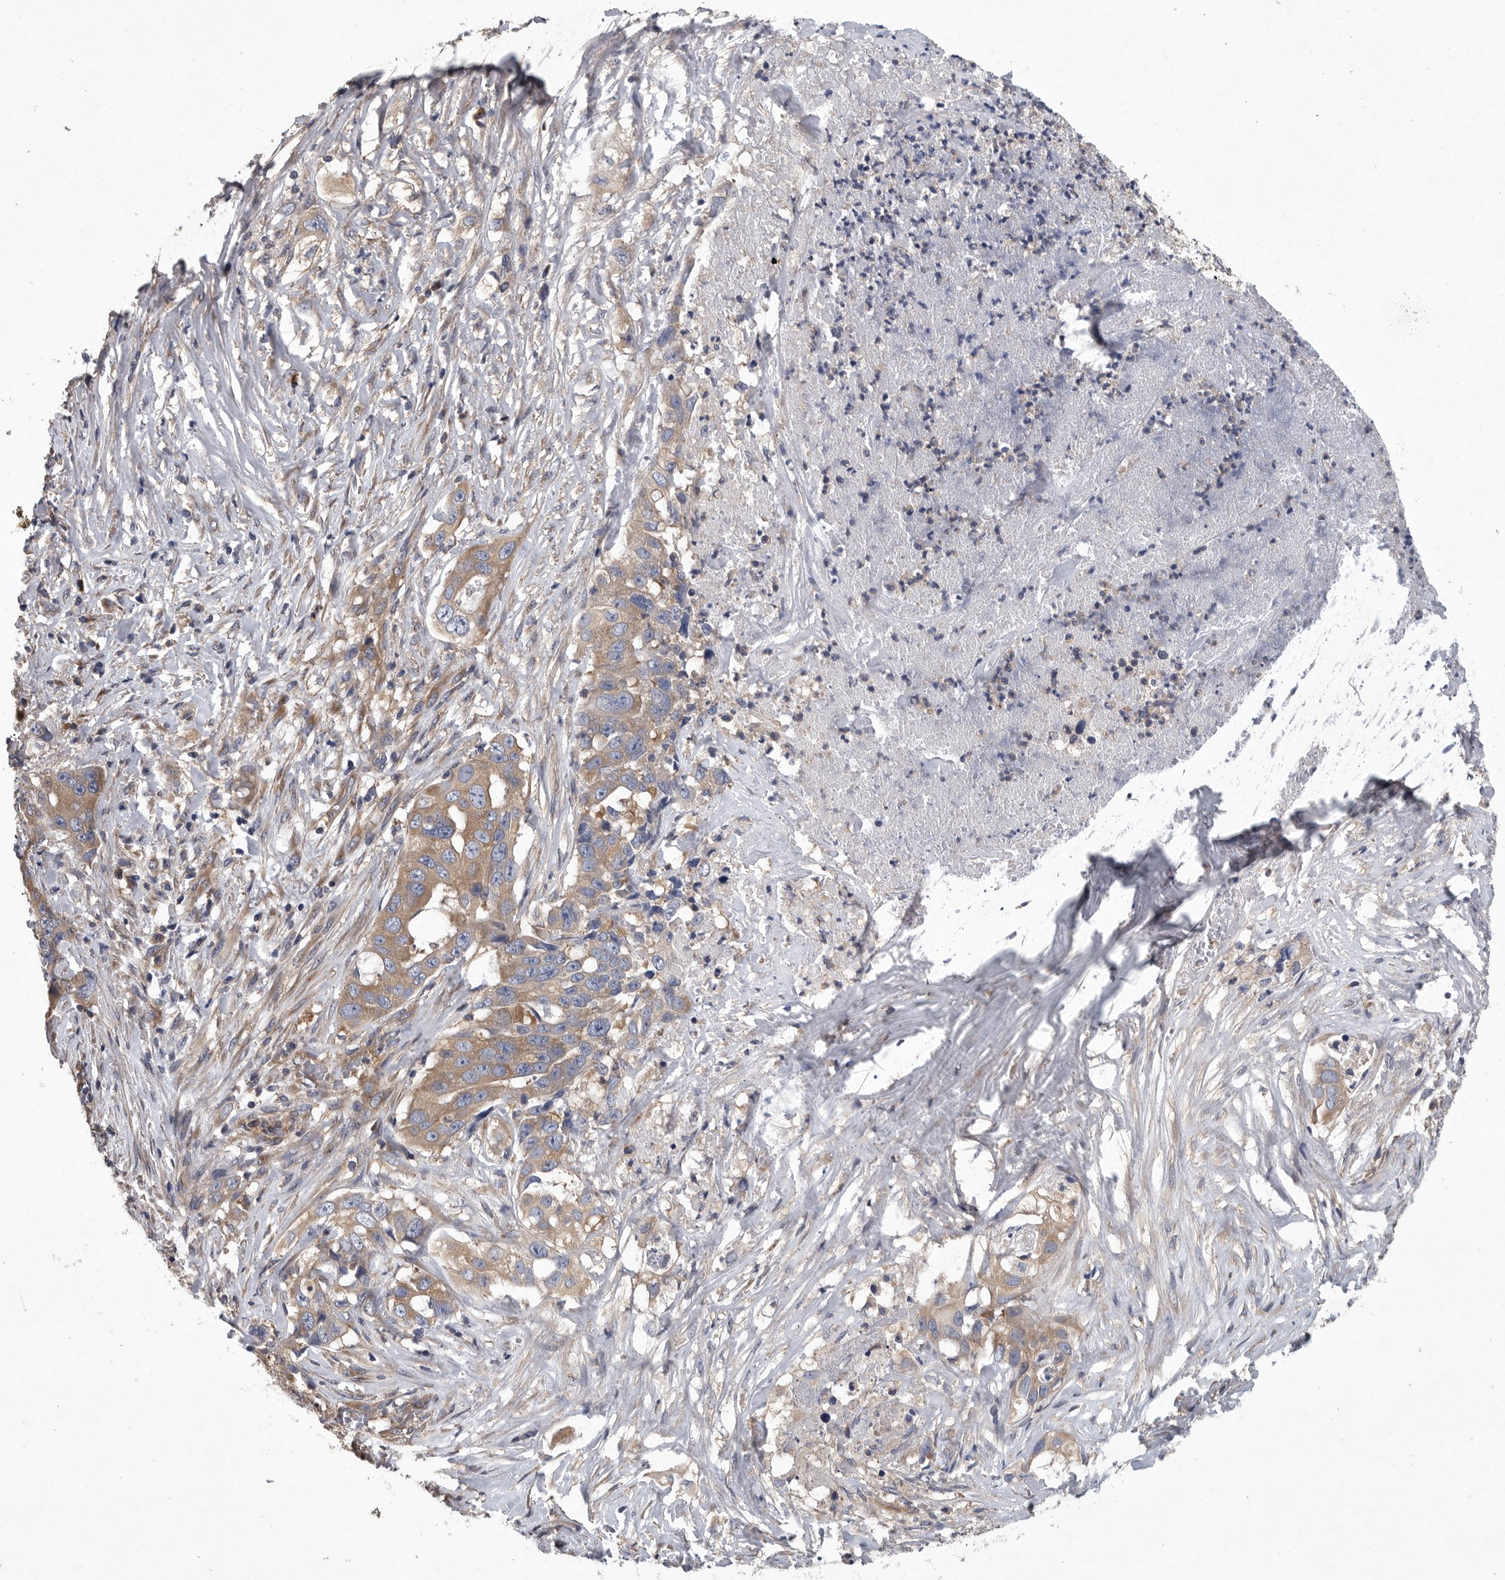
{"staining": {"intensity": "moderate", "quantity": ">75%", "location": "cytoplasmic/membranous"}, "tissue": "lung cancer", "cell_type": "Tumor cells", "image_type": "cancer", "snomed": [{"axis": "morphology", "description": "Adenocarcinoma, NOS"}, {"axis": "topography", "description": "Lung"}], "caption": "IHC photomicrograph of lung cancer stained for a protein (brown), which shows medium levels of moderate cytoplasmic/membranous staining in approximately >75% of tumor cells.", "gene": "OXR1", "patient": {"sex": "female", "age": 51}}